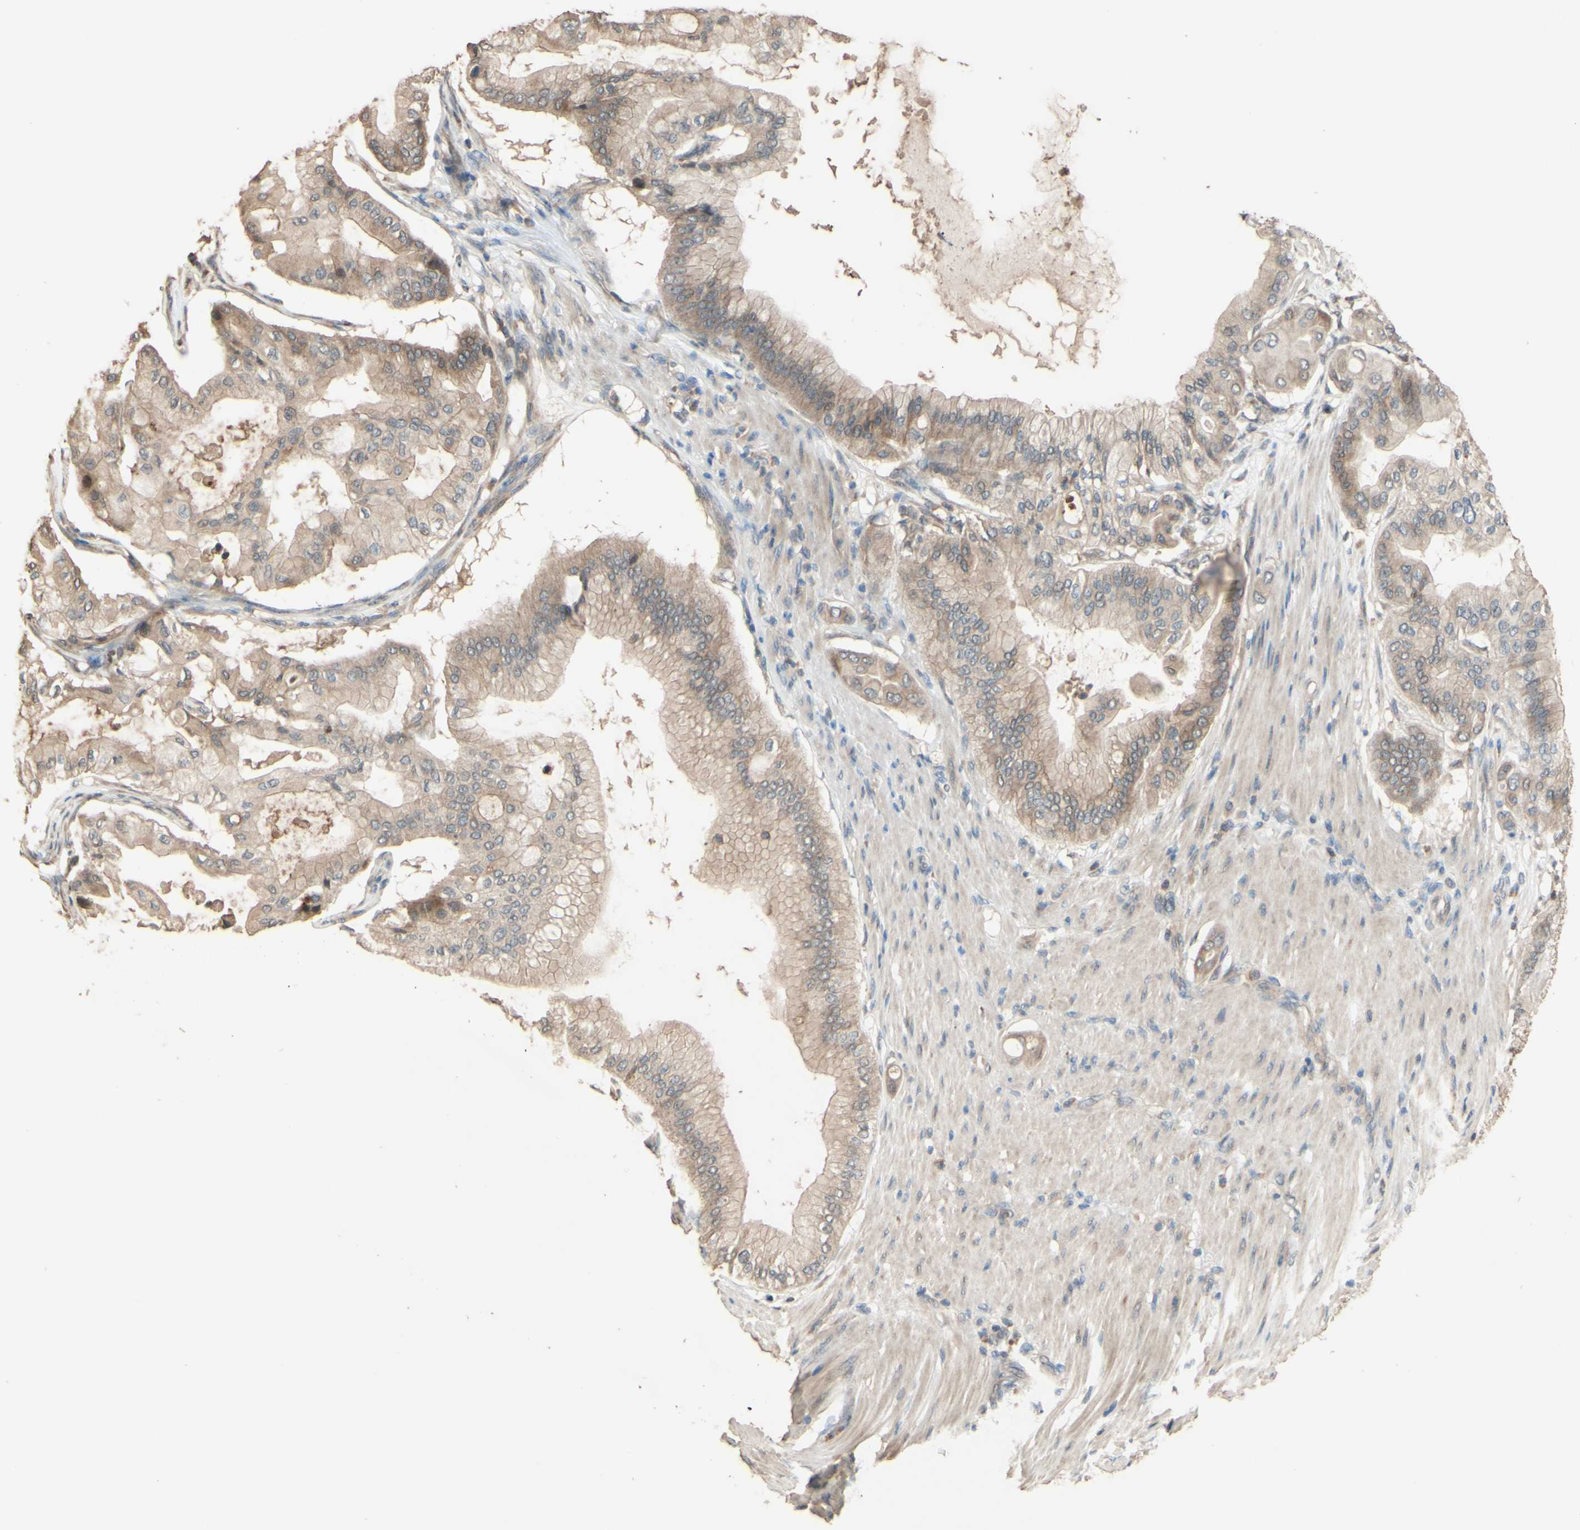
{"staining": {"intensity": "weak", "quantity": ">75%", "location": "cytoplasmic/membranous"}, "tissue": "pancreatic cancer", "cell_type": "Tumor cells", "image_type": "cancer", "snomed": [{"axis": "morphology", "description": "Adenocarcinoma, NOS"}, {"axis": "morphology", "description": "Adenocarcinoma, metastatic, NOS"}, {"axis": "topography", "description": "Lymph node"}, {"axis": "topography", "description": "Pancreas"}, {"axis": "topography", "description": "Duodenum"}], "caption": "Immunohistochemical staining of human adenocarcinoma (pancreatic) exhibits low levels of weak cytoplasmic/membranous positivity in about >75% of tumor cells.", "gene": "SMIM19", "patient": {"sex": "female", "age": 64}}